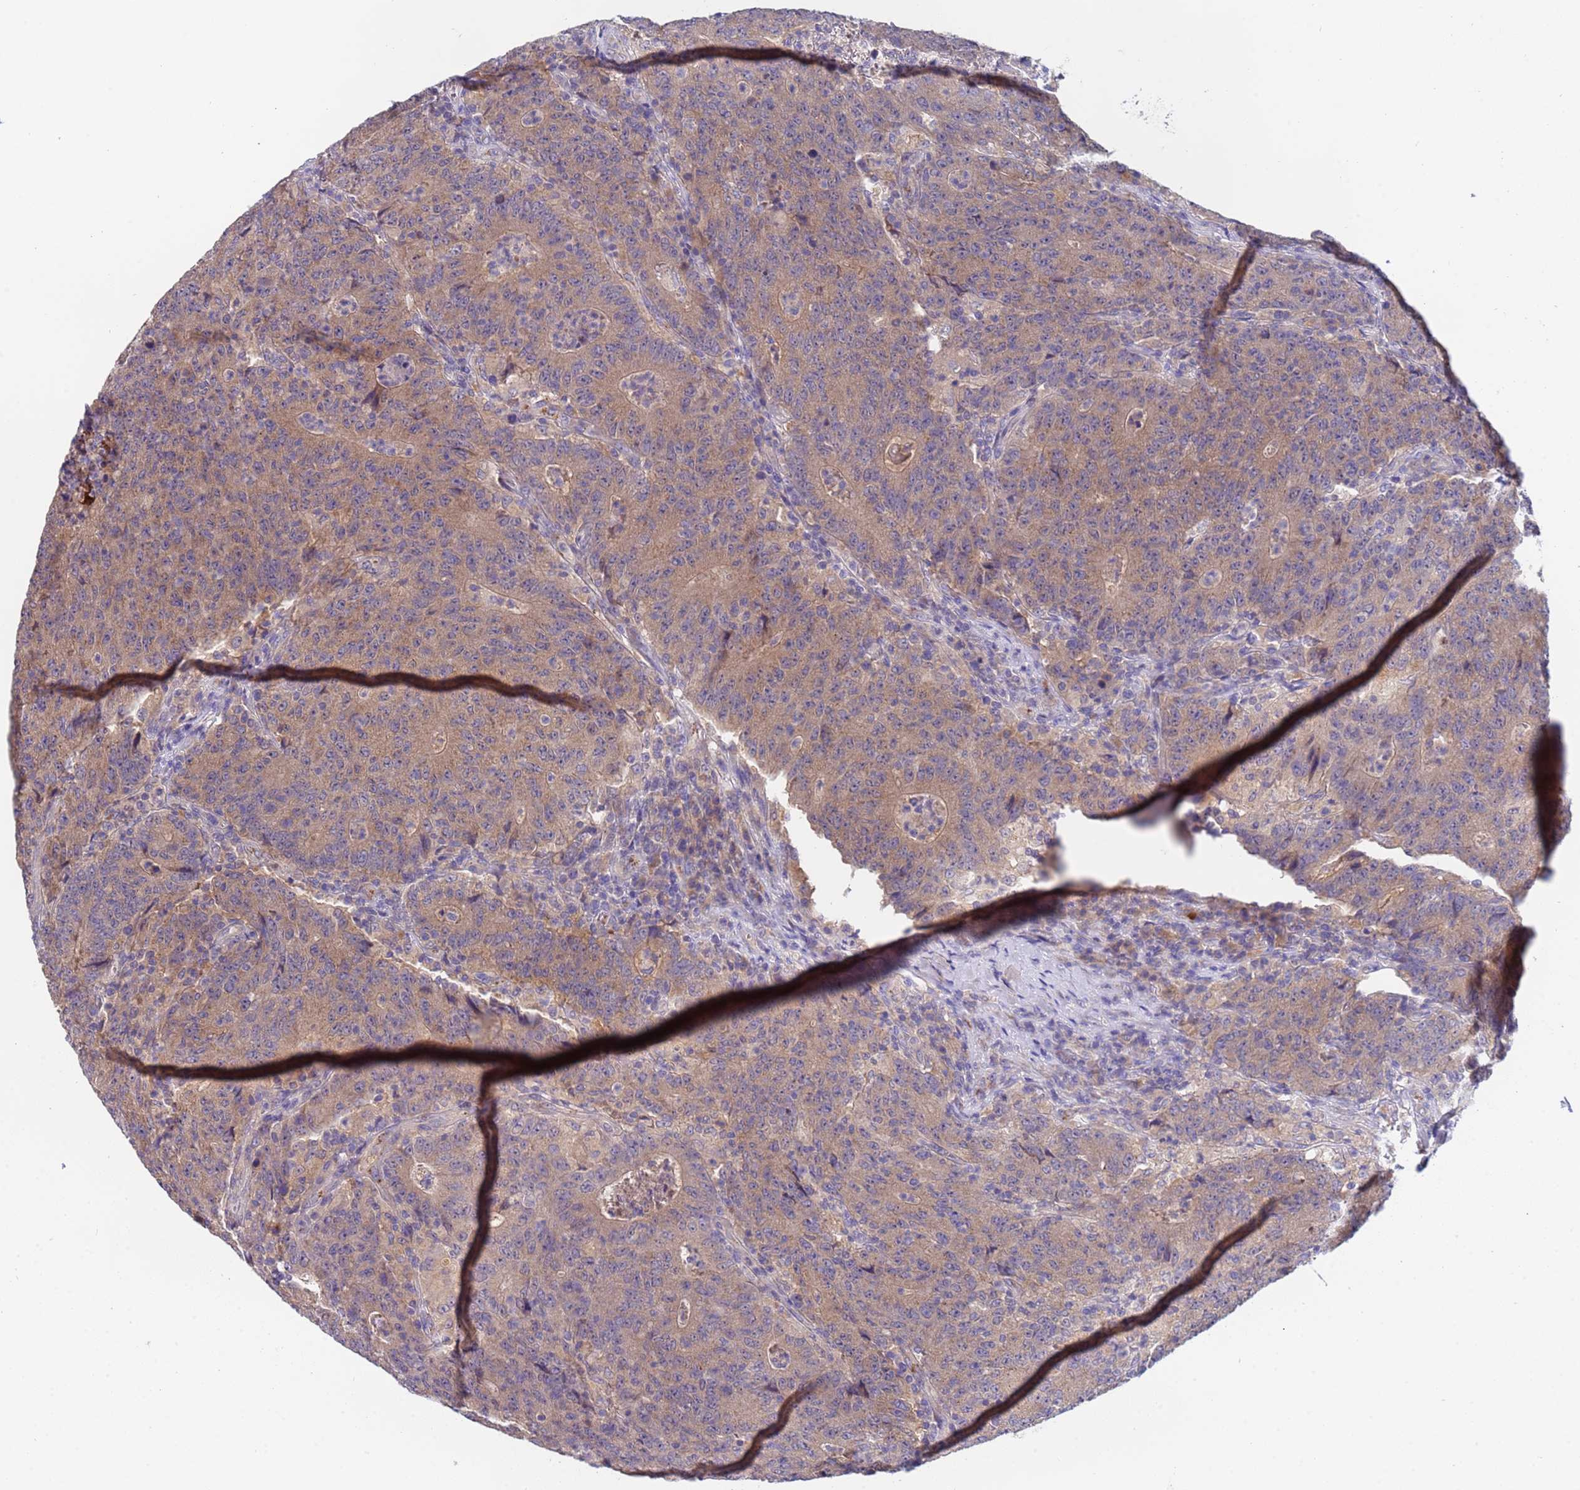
{"staining": {"intensity": "moderate", "quantity": ">75%", "location": "cytoplasmic/membranous"}, "tissue": "colorectal cancer", "cell_type": "Tumor cells", "image_type": "cancer", "snomed": [{"axis": "morphology", "description": "Adenocarcinoma, NOS"}, {"axis": "topography", "description": "Colon"}], "caption": "Tumor cells demonstrate medium levels of moderate cytoplasmic/membranous expression in about >75% of cells in human colorectal adenocarcinoma.", "gene": "ZNF248", "patient": {"sex": "female", "age": 75}}